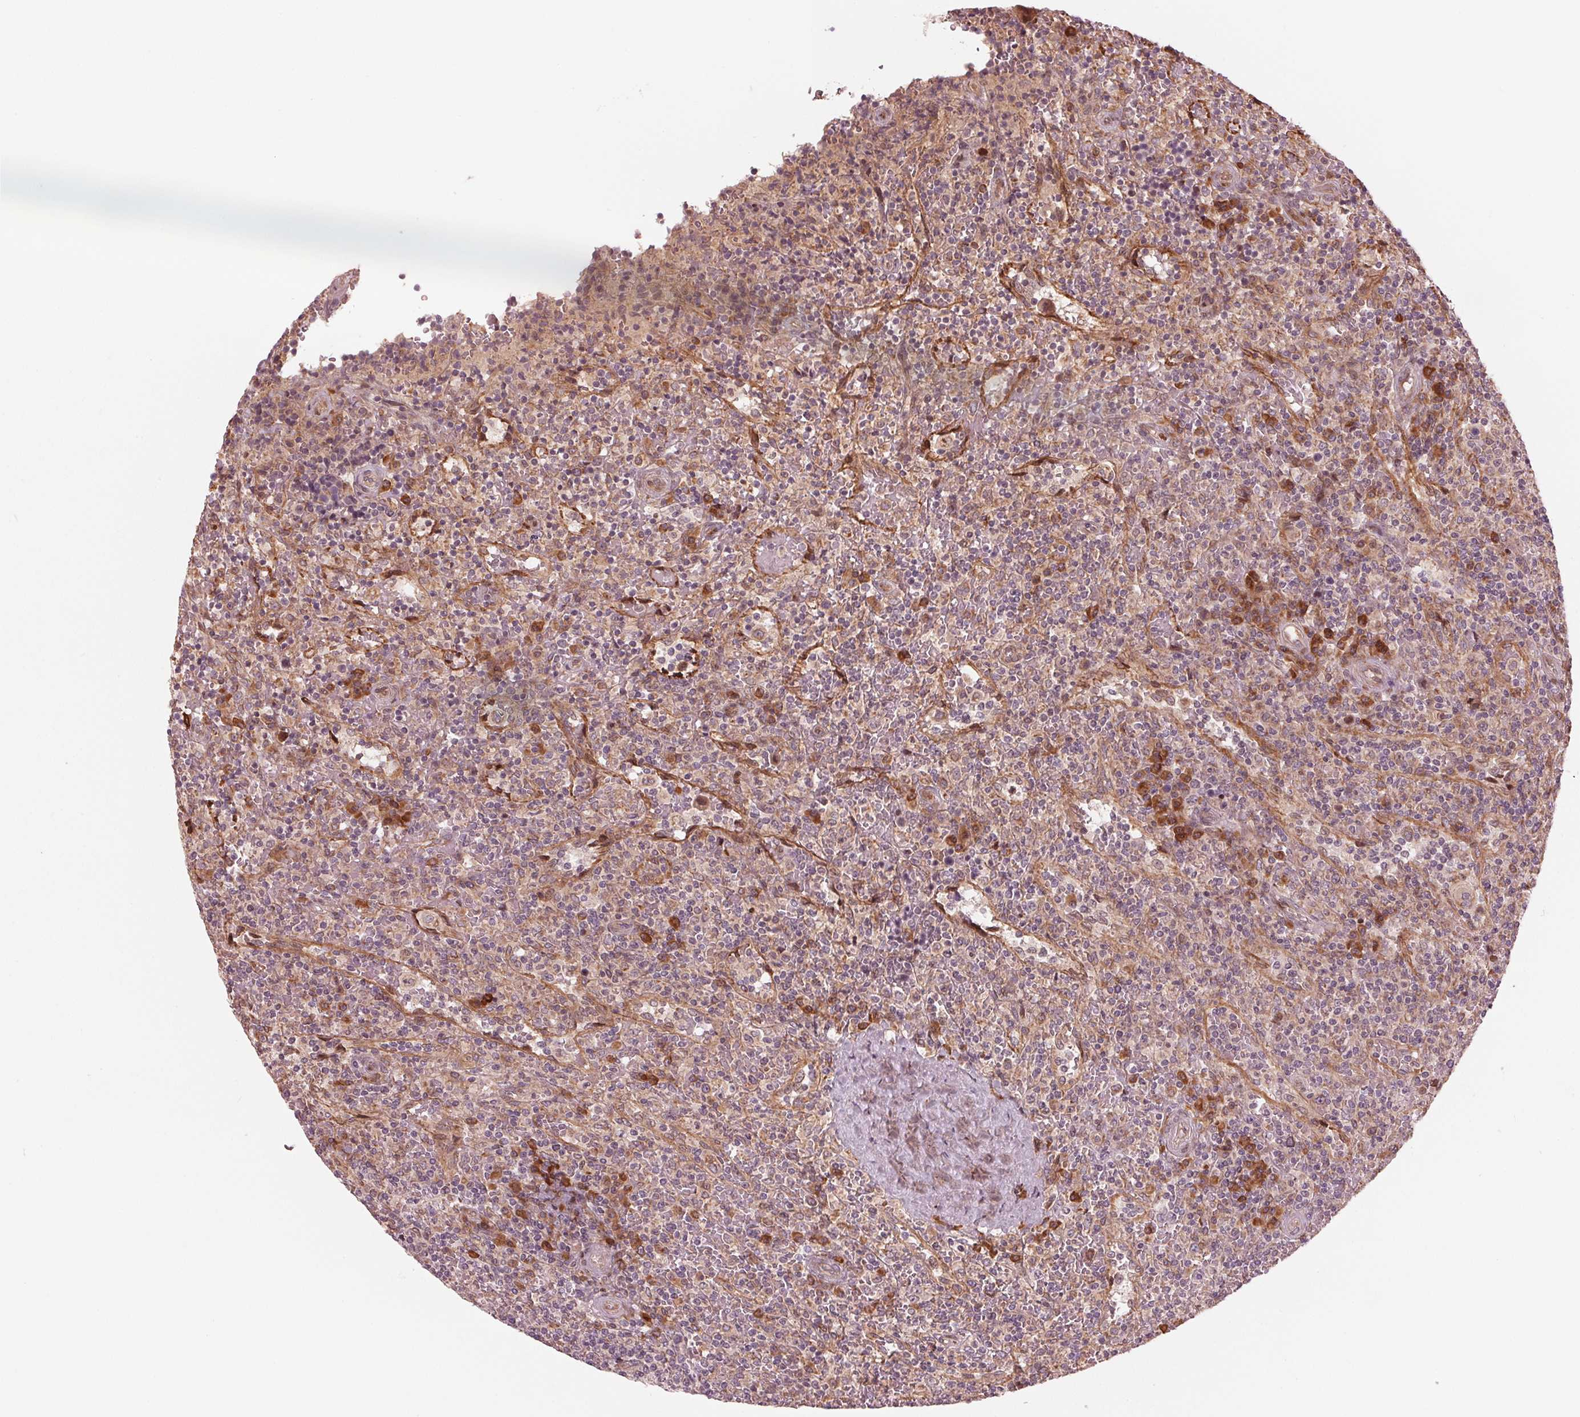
{"staining": {"intensity": "negative", "quantity": "none", "location": "none"}, "tissue": "lymphoma", "cell_type": "Tumor cells", "image_type": "cancer", "snomed": [{"axis": "morphology", "description": "Malignant lymphoma, non-Hodgkin's type, Low grade"}, {"axis": "topography", "description": "Spleen"}], "caption": "This is a photomicrograph of immunohistochemistry (IHC) staining of lymphoma, which shows no staining in tumor cells.", "gene": "CMIP", "patient": {"sex": "male", "age": 62}}